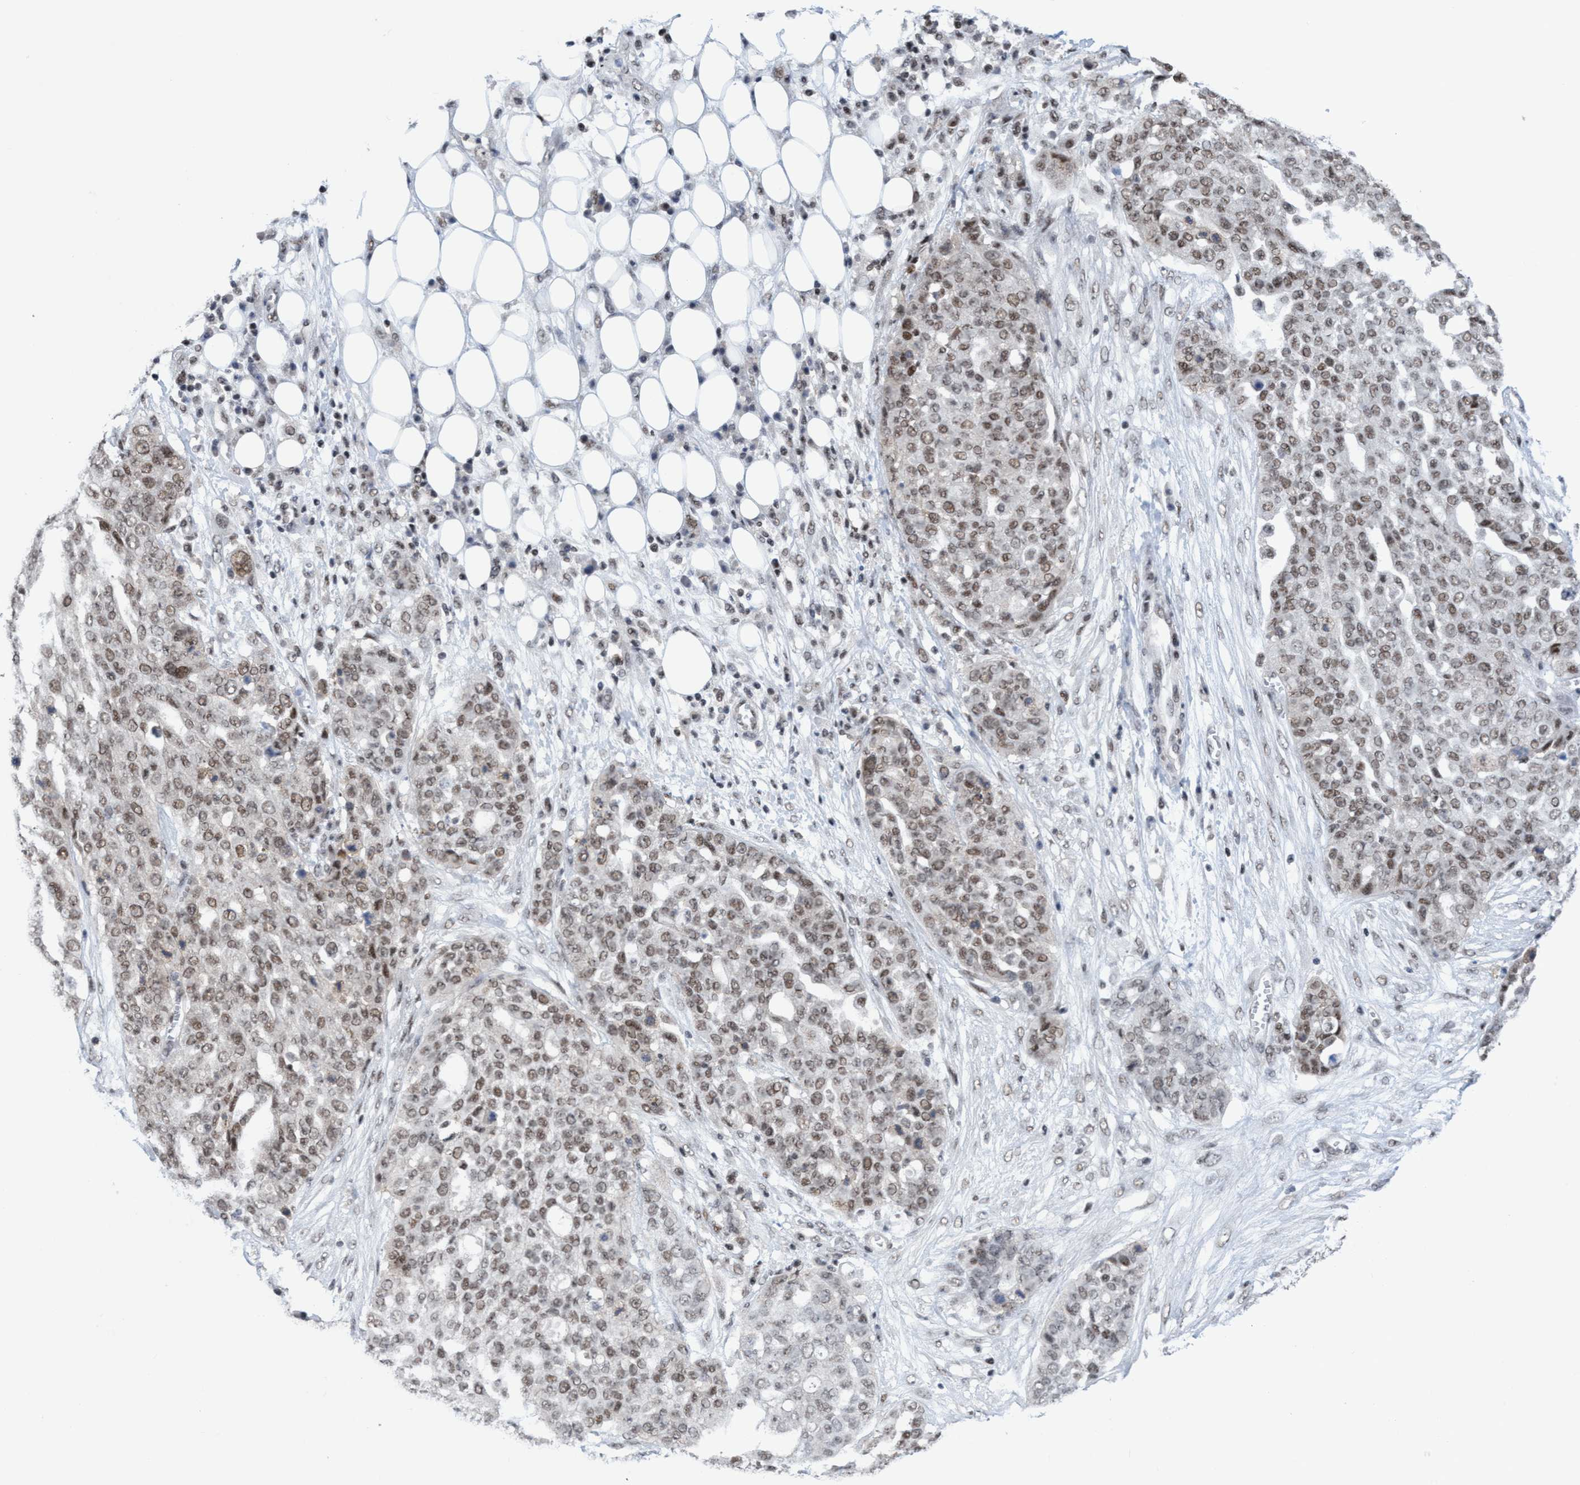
{"staining": {"intensity": "weak", "quantity": ">75%", "location": "nuclear"}, "tissue": "ovarian cancer", "cell_type": "Tumor cells", "image_type": "cancer", "snomed": [{"axis": "morphology", "description": "Cystadenocarcinoma, serous, NOS"}, {"axis": "topography", "description": "Soft tissue"}, {"axis": "topography", "description": "Ovary"}], "caption": "Immunohistochemical staining of human serous cystadenocarcinoma (ovarian) demonstrates weak nuclear protein expression in about >75% of tumor cells.", "gene": "C9orf78", "patient": {"sex": "female", "age": 57}}